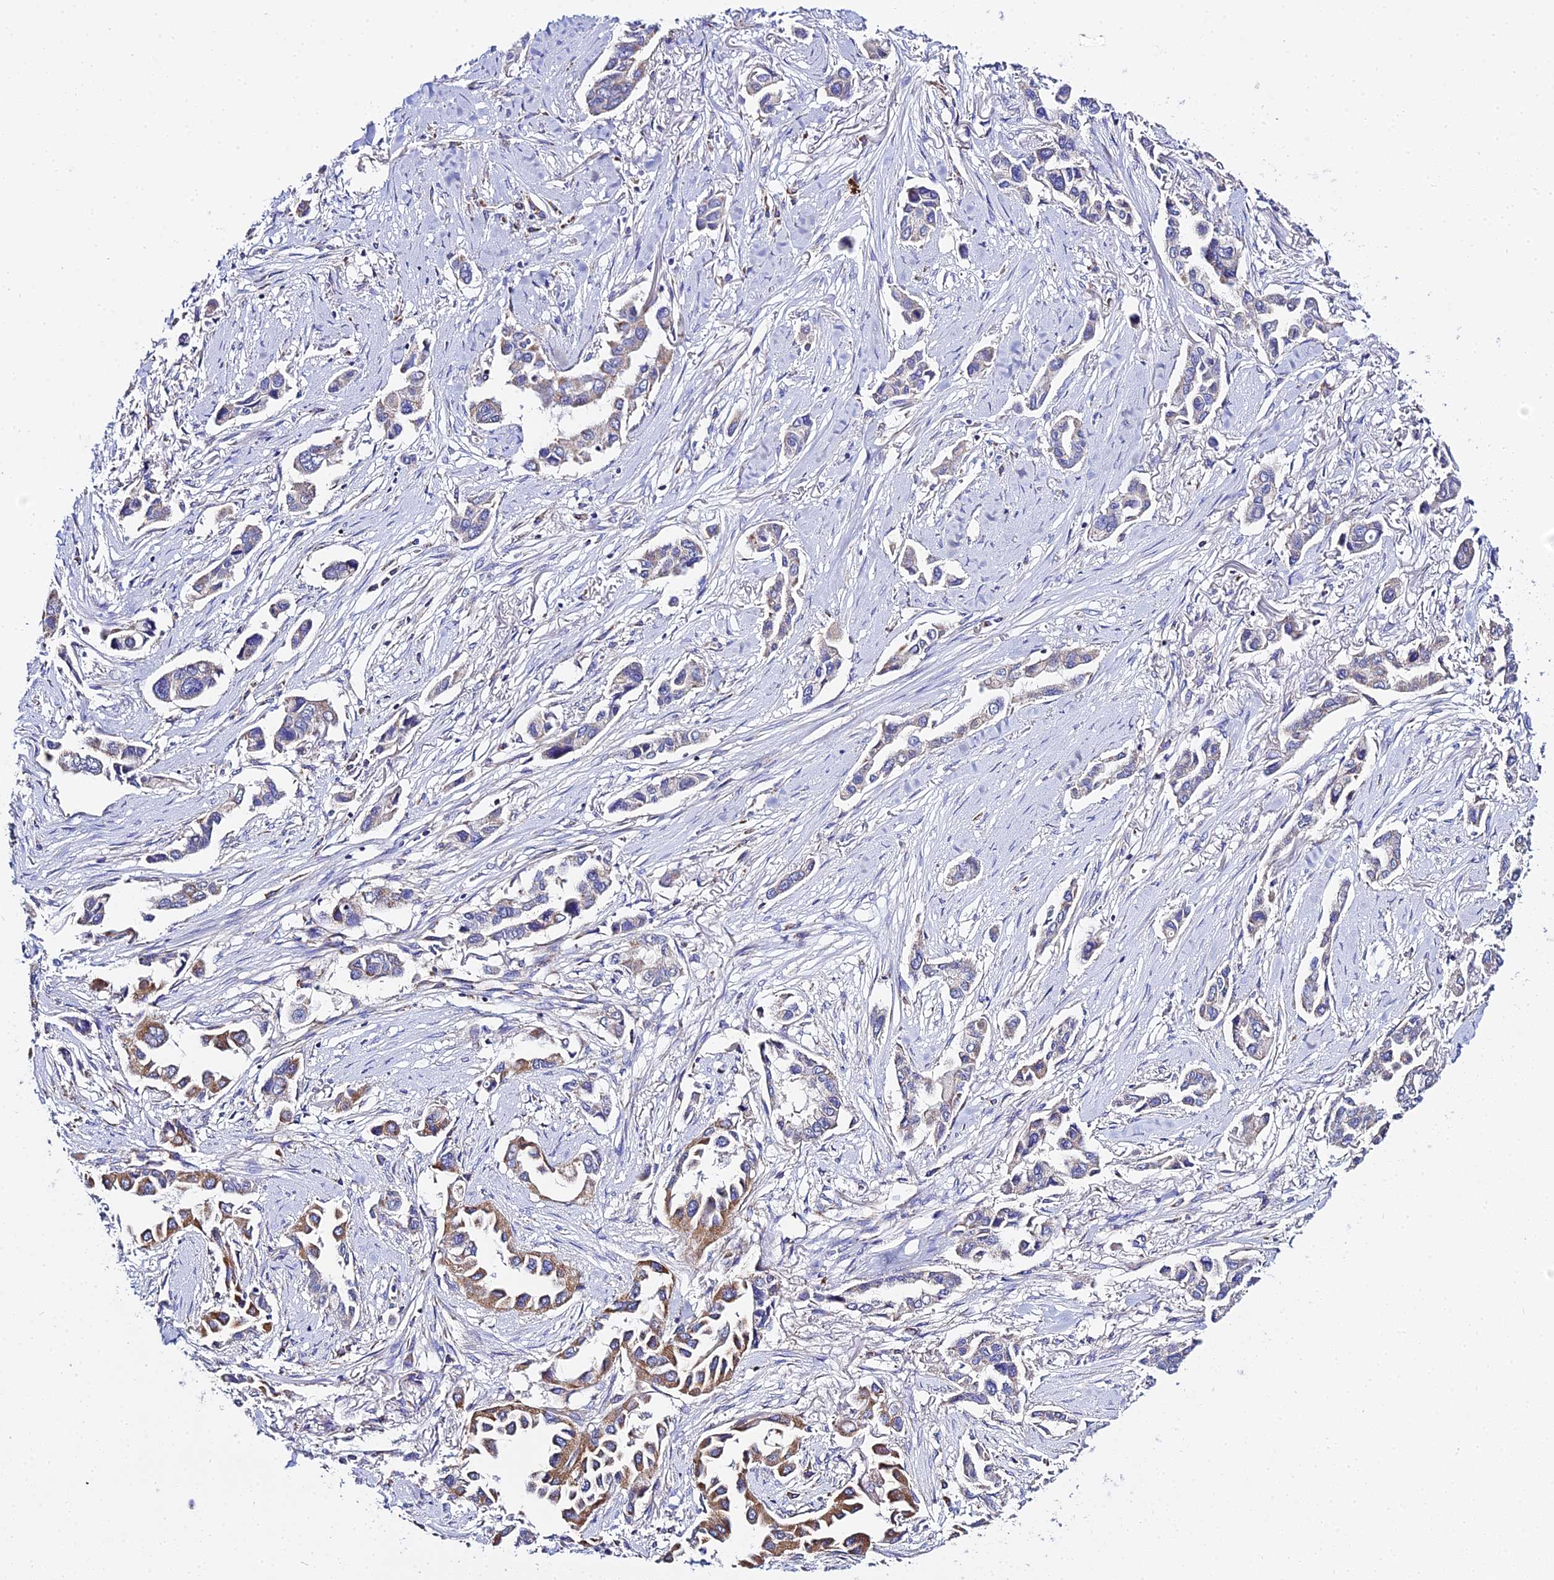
{"staining": {"intensity": "moderate", "quantity": "25%-75%", "location": "cytoplasmic/membranous"}, "tissue": "lung cancer", "cell_type": "Tumor cells", "image_type": "cancer", "snomed": [{"axis": "morphology", "description": "Adenocarcinoma, NOS"}, {"axis": "topography", "description": "Lung"}], "caption": "Immunohistochemistry (IHC) of lung adenocarcinoma shows medium levels of moderate cytoplasmic/membranous expression in about 25%-75% of tumor cells. Immunohistochemistry (IHC) stains the protein of interest in brown and the nuclei are stained blue.", "gene": "TYW5", "patient": {"sex": "female", "age": 76}}